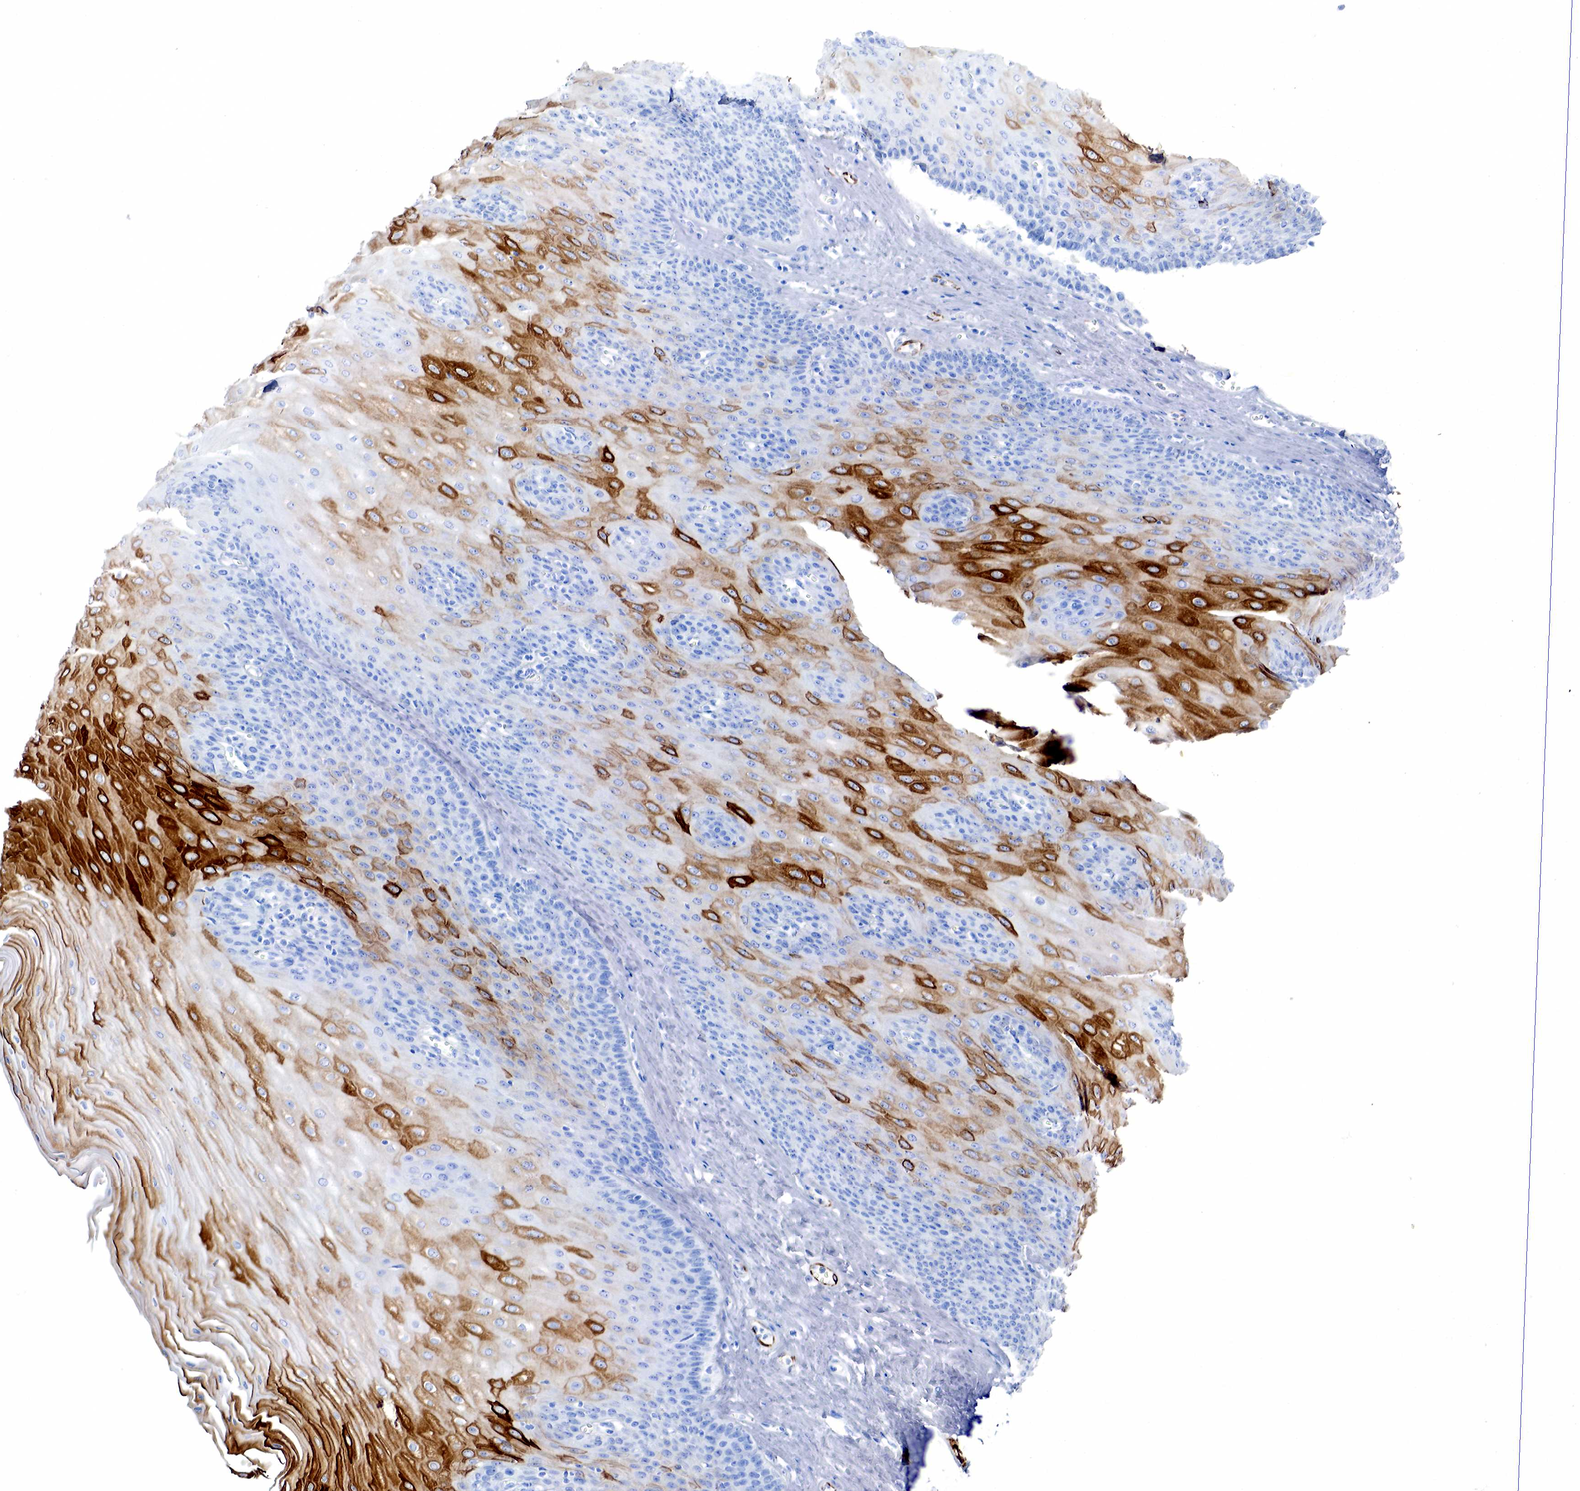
{"staining": {"intensity": "moderate", "quantity": "25%-75%", "location": "cytoplasmic/membranous"}, "tissue": "esophagus", "cell_type": "Squamous epithelial cells", "image_type": "normal", "snomed": [{"axis": "morphology", "description": "Normal tissue, NOS"}, {"axis": "topography", "description": "Esophagus"}], "caption": "A medium amount of moderate cytoplasmic/membranous expression is seen in approximately 25%-75% of squamous epithelial cells in benign esophagus.", "gene": "KRT7", "patient": {"sex": "male", "age": 65}}